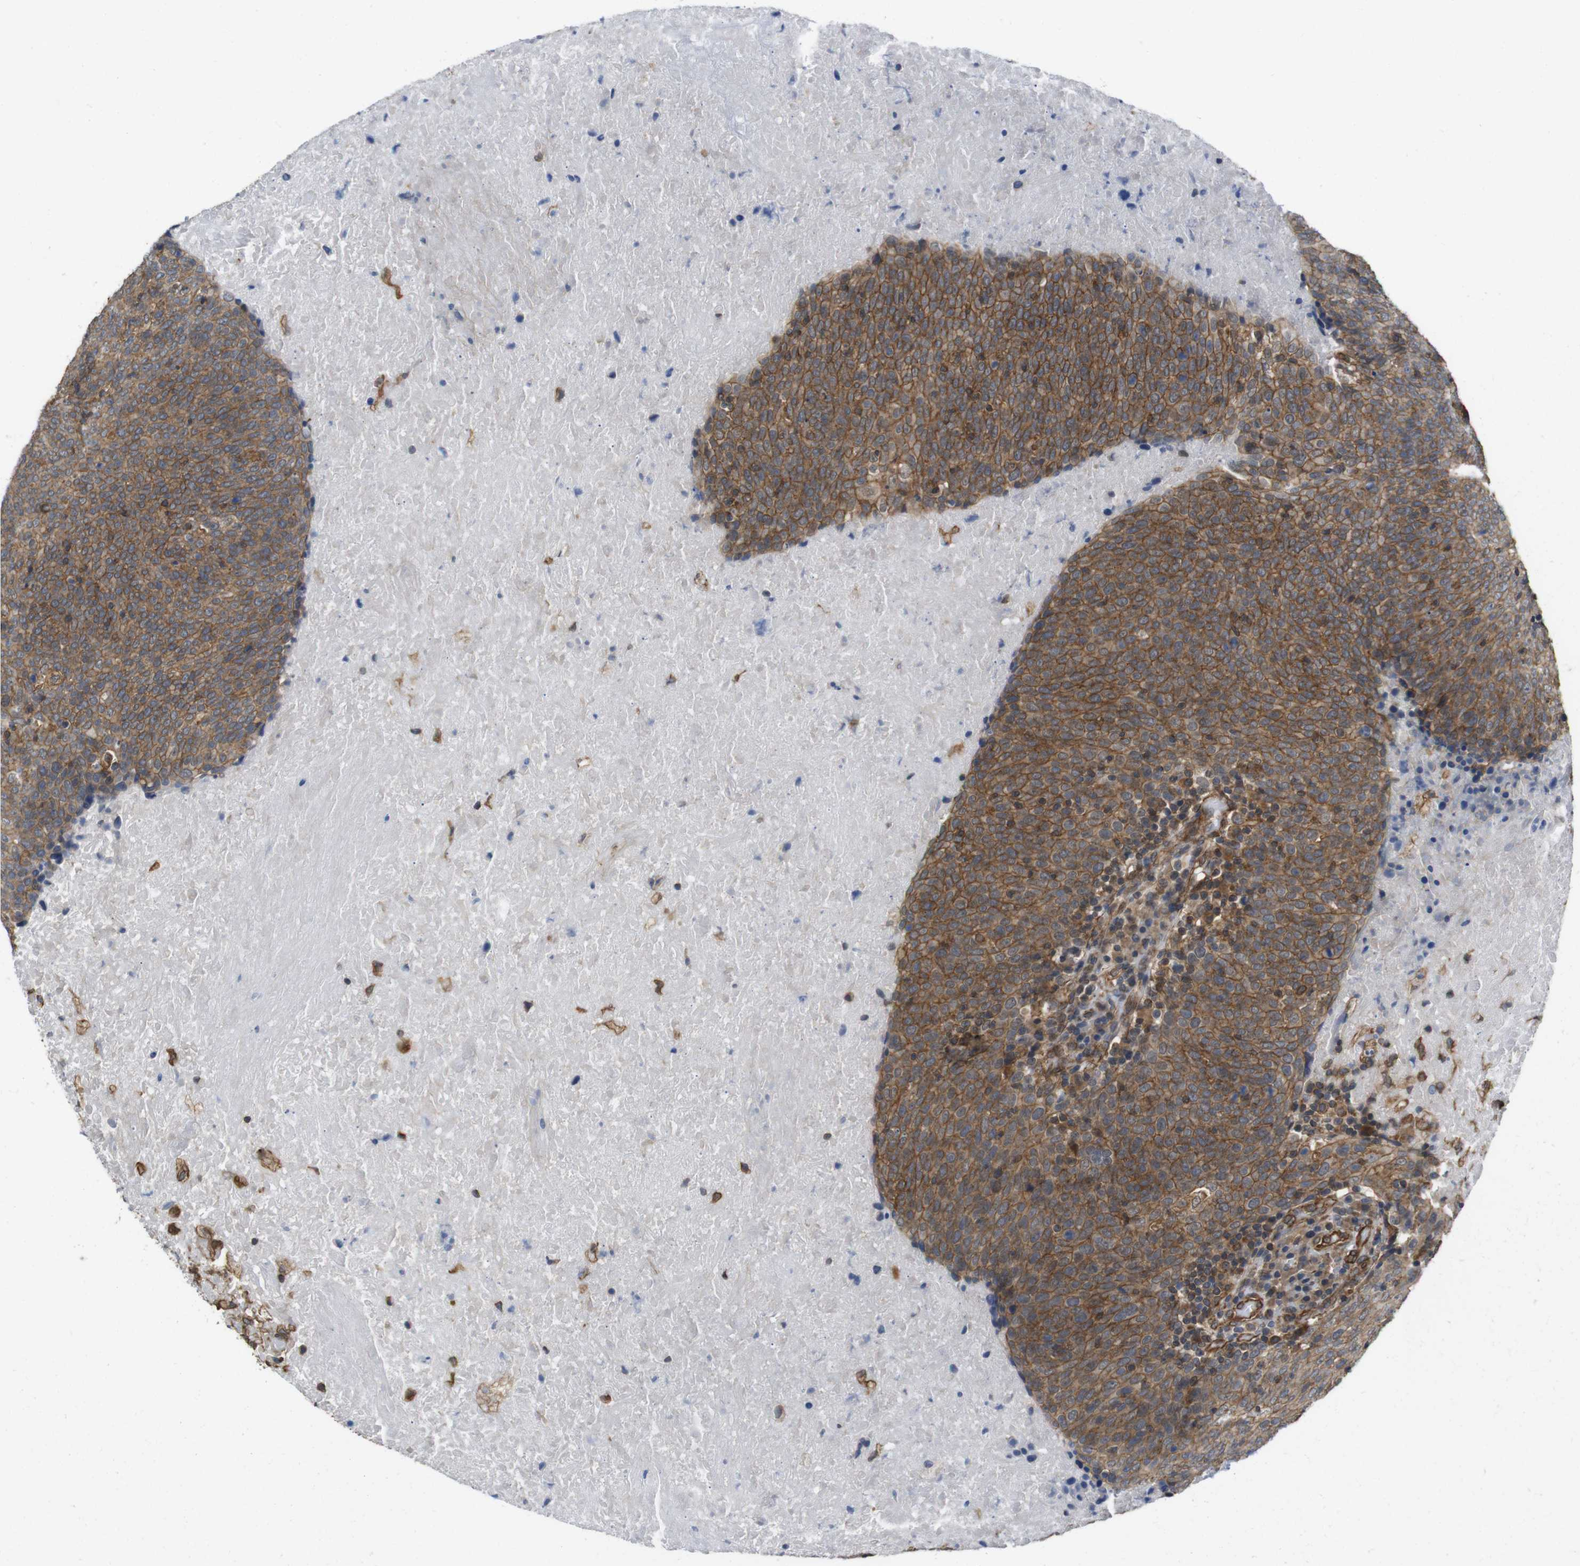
{"staining": {"intensity": "strong", "quantity": ">75%", "location": "cytoplasmic/membranous"}, "tissue": "head and neck cancer", "cell_type": "Tumor cells", "image_type": "cancer", "snomed": [{"axis": "morphology", "description": "Squamous cell carcinoma, NOS"}, {"axis": "morphology", "description": "Squamous cell carcinoma, metastatic, NOS"}, {"axis": "topography", "description": "Lymph node"}, {"axis": "topography", "description": "Head-Neck"}], "caption": "Immunohistochemical staining of head and neck cancer shows high levels of strong cytoplasmic/membranous positivity in approximately >75% of tumor cells.", "gene": "ZDHHC5", "patient": {"sex": "male", "age": 62}}